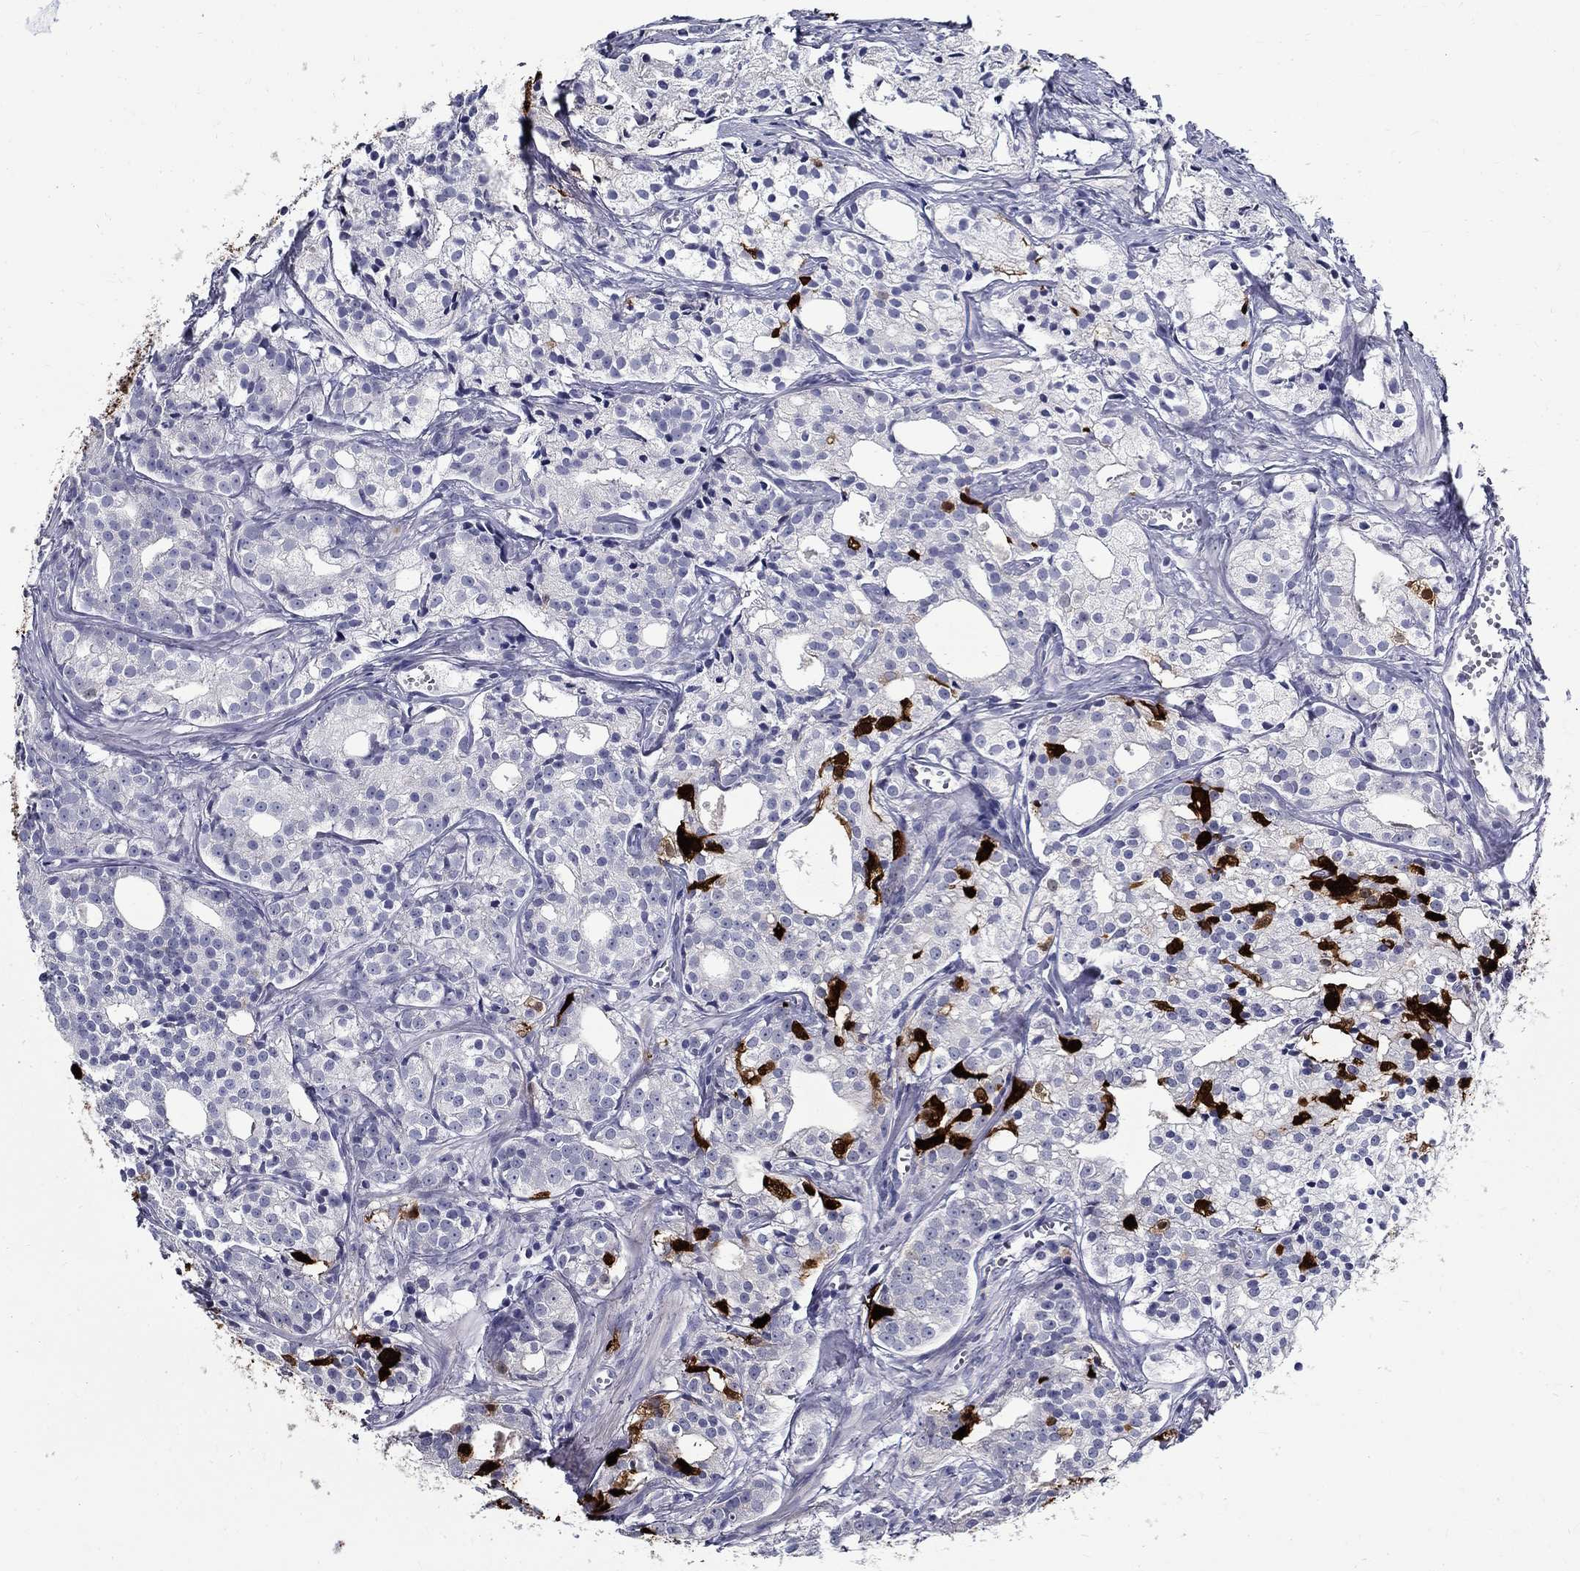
{"staining": {"intensity": "strong", "quantity": "<25%", "location": "cytoplasmic/membranous"}, "tissue": "prostate cancer", "cell_type": "Tumor cells", "image_type": "cancer", "snomed": [{"axis": "morphology", "description": "Adenocarcinoma, Medium grade"}, {"axis": "topography", "description": "Prostate"}], "caption": "DAB immunohistochemical staining of medium-grade adenocarcinoma (prostate) shows strong cytoplasmic/membranous protein expression in approximately <25% of tumor cells.", "gene": "TGM4", "patient": {"sex": "male", "age": 74}}